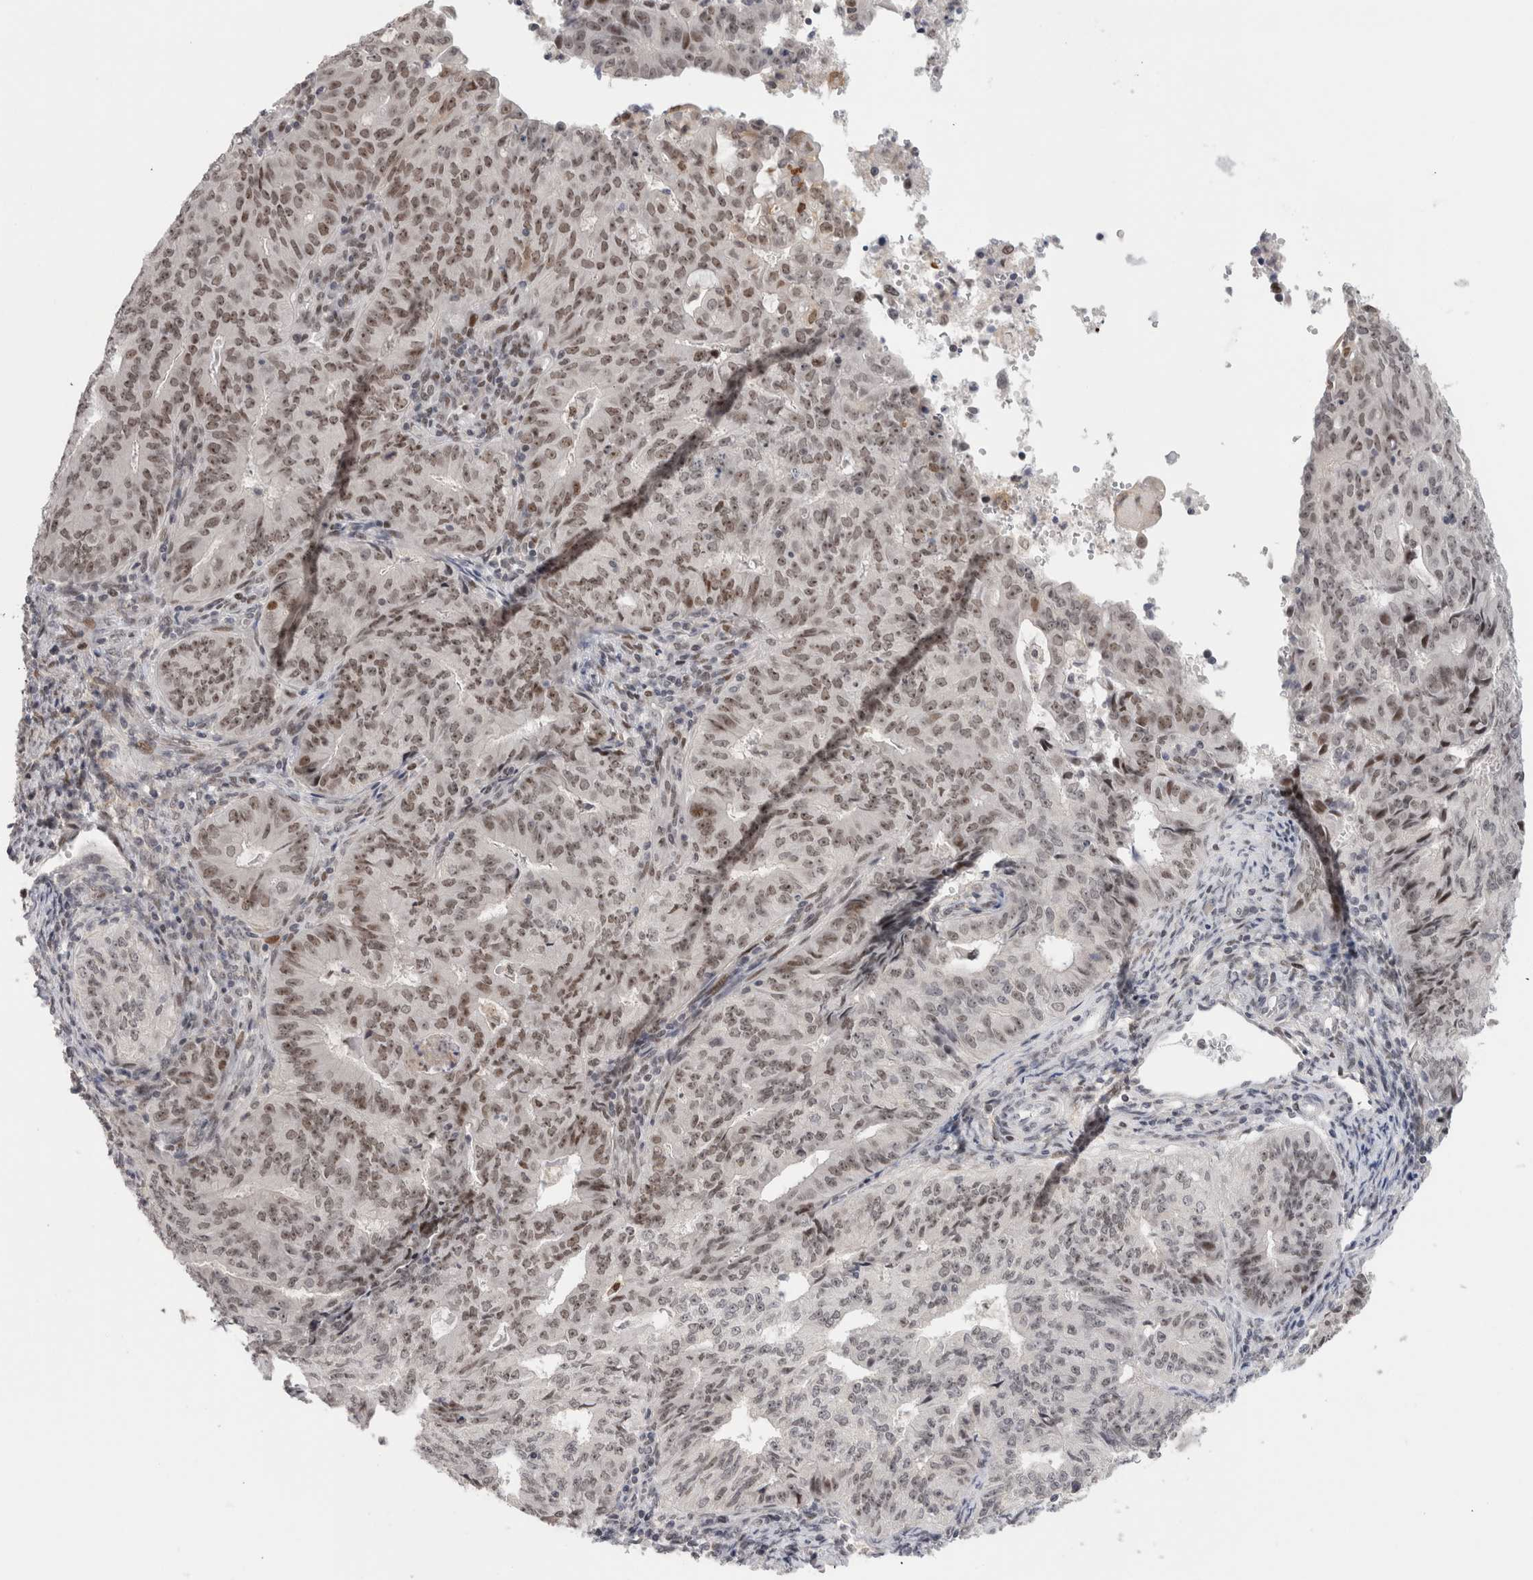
{"staining": {"intensity": "weak", "quantity": ">75%", "location": "nuclear"}, "tissue": "endometrial cancer", "cell_type": "Tumor cells", "image_type": "cancer", "snomed": [{"axis": "morphology", "description": "Adenocarcinoma, NOS"}, {"axis": "topography", "description": "Endometrium"}], "caption": "Endometrial cancer was stained to show a protein in brown. There is low levels of weak nuclear expression in about >75% of tumor cells. (DAB (3,3'-diaminobenzidine) = brown stain, brightfield microscopy at high magnification).", "gene": "ZNF521", "patient": {"sex": "female", "age": 32}}